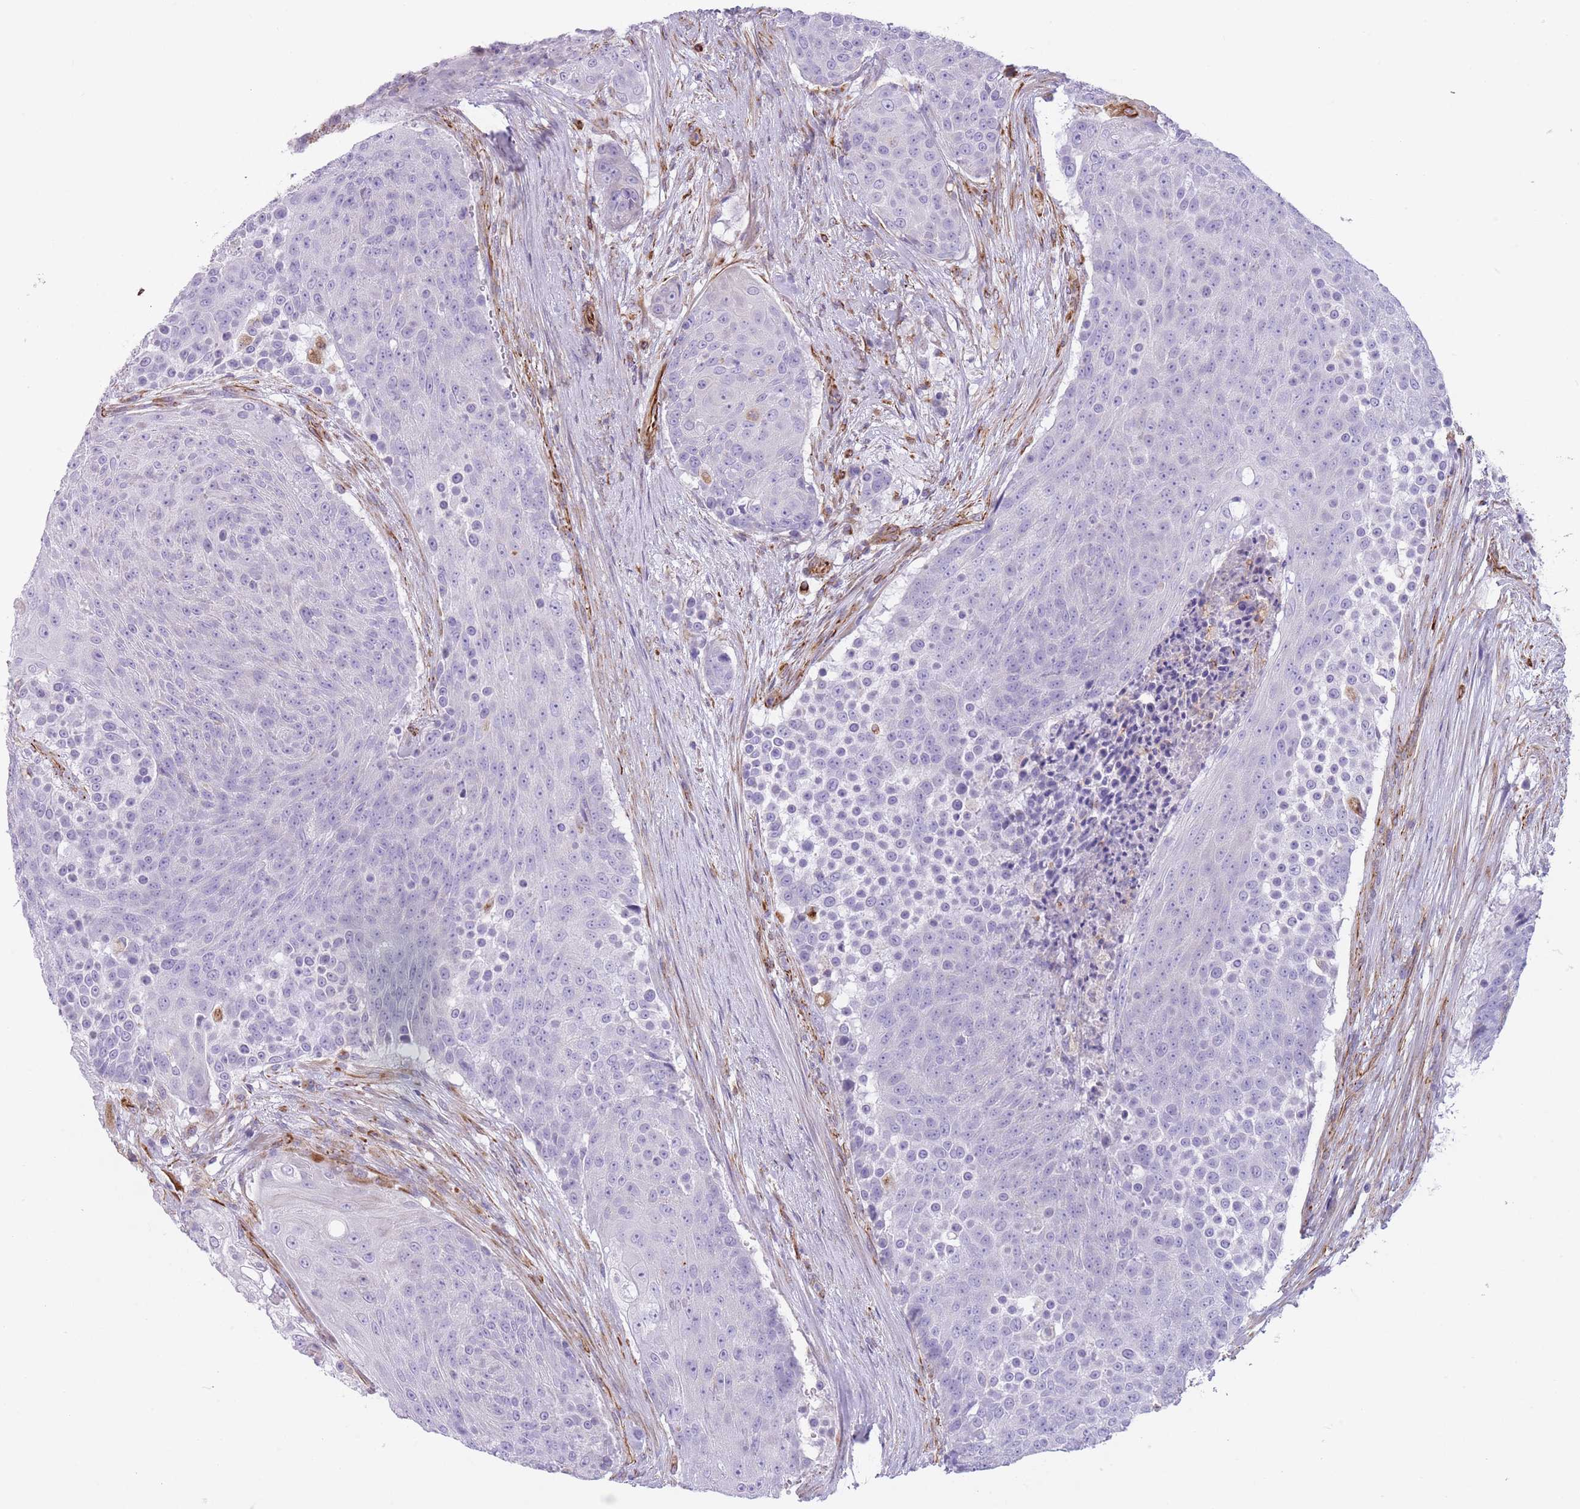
{"staining": {"intensity": "negative", "quantity": "none", "location": "none"}, "tissue": "urothelial cancer", "cell_type": "Tumor cells", "image_type": "cancer", "snomed": [{"axis": "morphology", "description": "Urothelial carcinoma, High grade"}, {"axis": "topography", "description": "Urinary bladder"}], "caption": "Micrograph shows no significant protein staining in tumor cells of urothelial cancer.", "gene": "PTCD1", "patient": {"sex": "female", "age": 63}}